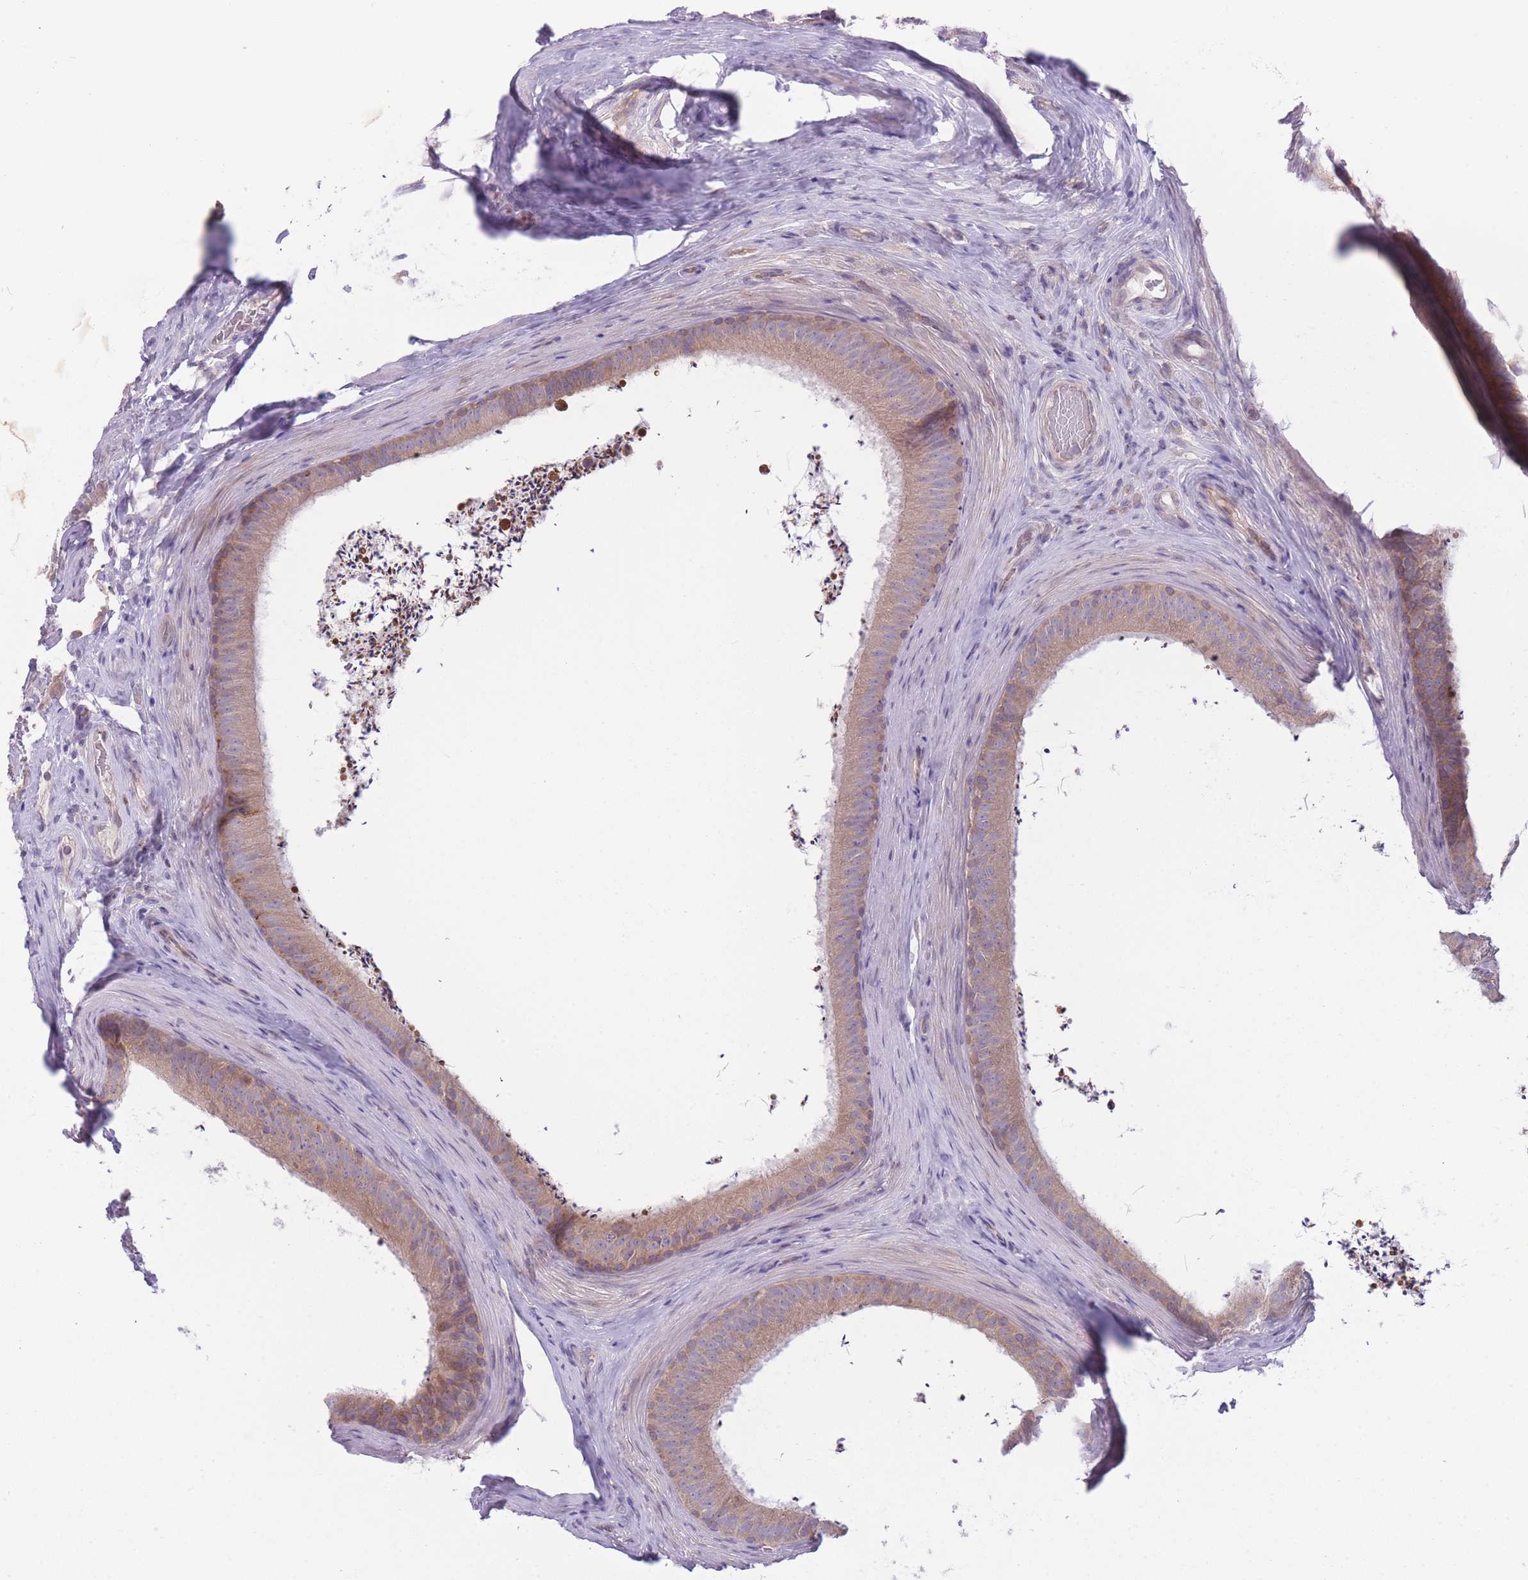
{"staining": {"intensity": "moderate", "quantity": ">75%", "location": "cytoplasmic/membranous"}, "tissue": "epididymis", "cell_type": "Glandular cells", "image_type": "normal", "snomed": [{"axis": "morphology", "description": "Normal tissue, NOS"}, {"axis": "topography", "description": "Testis"}, {"axis": "topography", "description": "Epididymis"}], "caption": "An immunohistochemistry photomicrograph of unremarkable tissue is shown. Protein staining in brown highlights moderate cytoplasmic/membranous positivity in epididymis within glandular cells.", "gene": "CCT6A", "patient": {"sex": "male", "age": 41}}